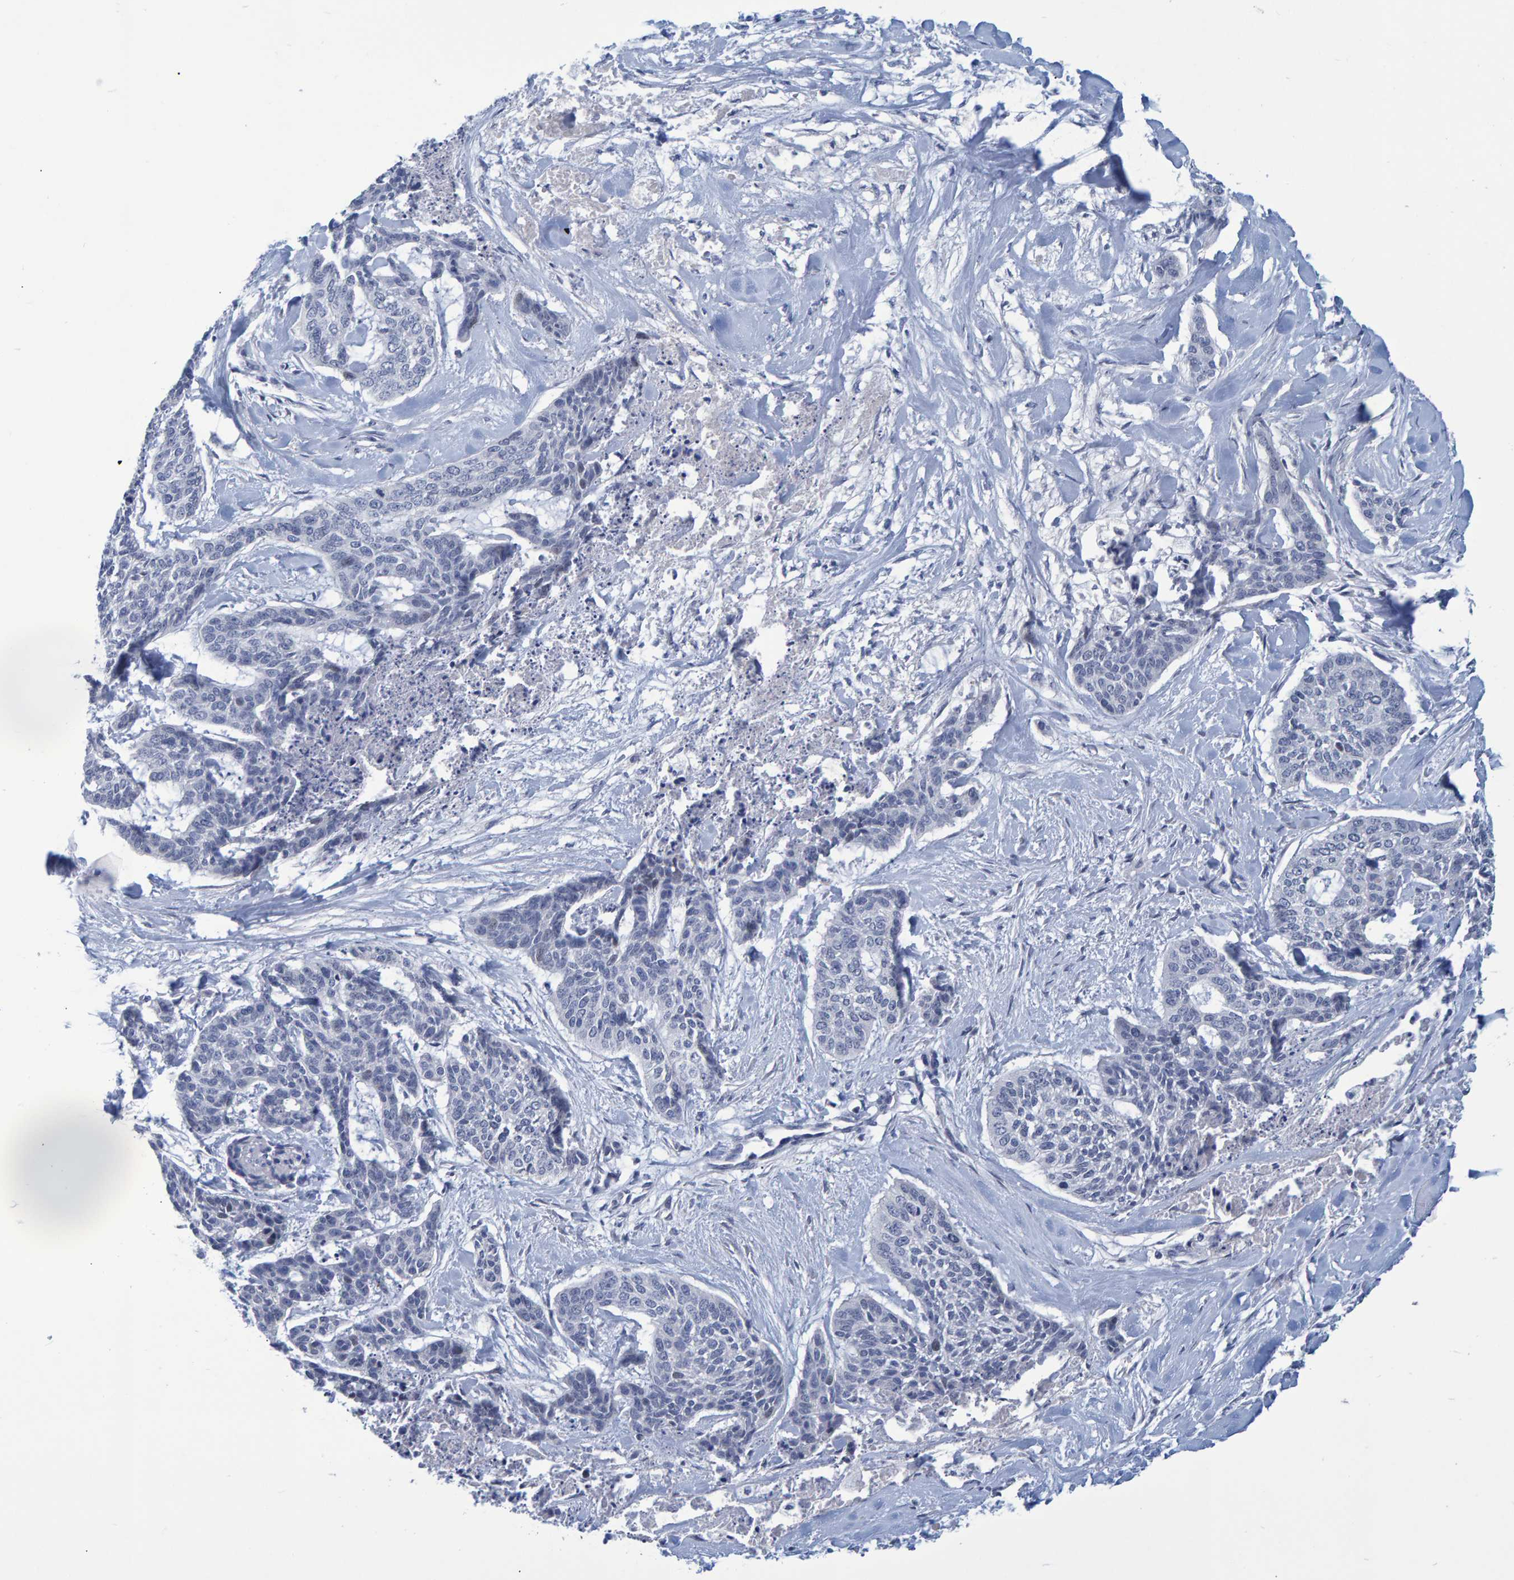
{"staining": {"intensity": "negative", "quantity": "none", "location": "none"}, "tissue": "skin cancer", "cell_type": "Tumor cells", "image_type": "cancer", "snomed": [{"axis": "morphology", "description": "Basal cell carcinoma"}, {"axis": "topography", "description": "Skin"}], "caption": "IHC photomicrograph of basal cell carcinoma (skin) stained for a protein (brown), which shows no expression in tumor cells. The staining was performed using DAB to visualize the protein expression in brown, while the nuclei were stained in blue with hematoxylin (Magnification: 20x).", "gene": "PROCA1", "patient": {"sex": "female", "age": 64}}